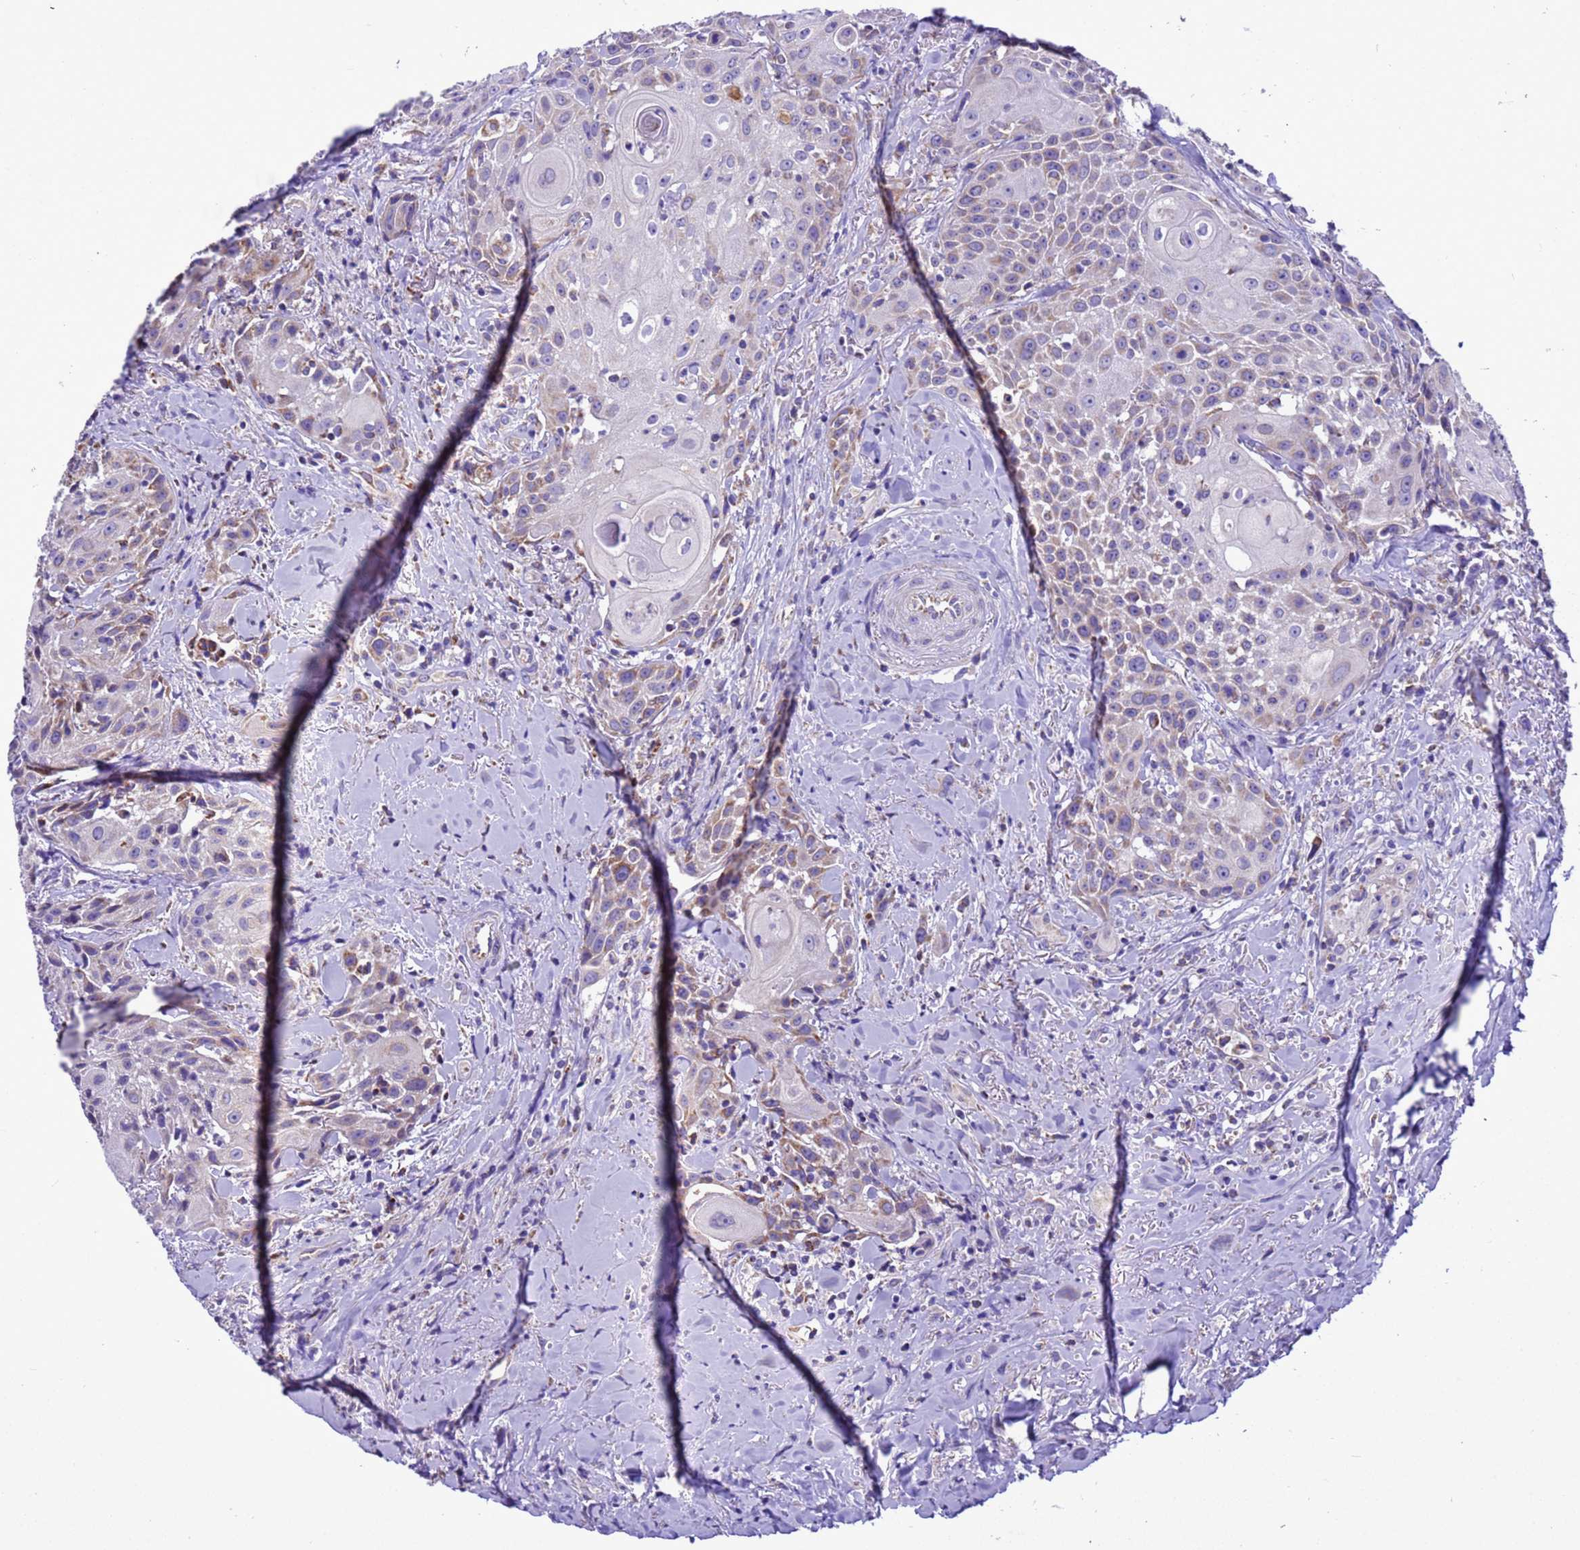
{"staining": {"intensity": "weak", "quantity": "<25%", "location": "cytoplasmic/membranous"}, "tissue": "head and neck cancer", "cell_type": "Tumor cells", "image_type": "cancer", "snomed": [{"axis": "morphology", "description": "Squamous cell carcinoma, NOS"}, {"axis": "topography", "description": "Oral tissue"}, {"axis": "topography", "description": "Head-Neck"}], "caption": "This is a micrograph of immunohistochemistry (IHC) staining of head and neck cancer, which shows no positivity in tumor cells.", "gene": "CCDC191", "patient": {"sex": "female", "age": 82}}